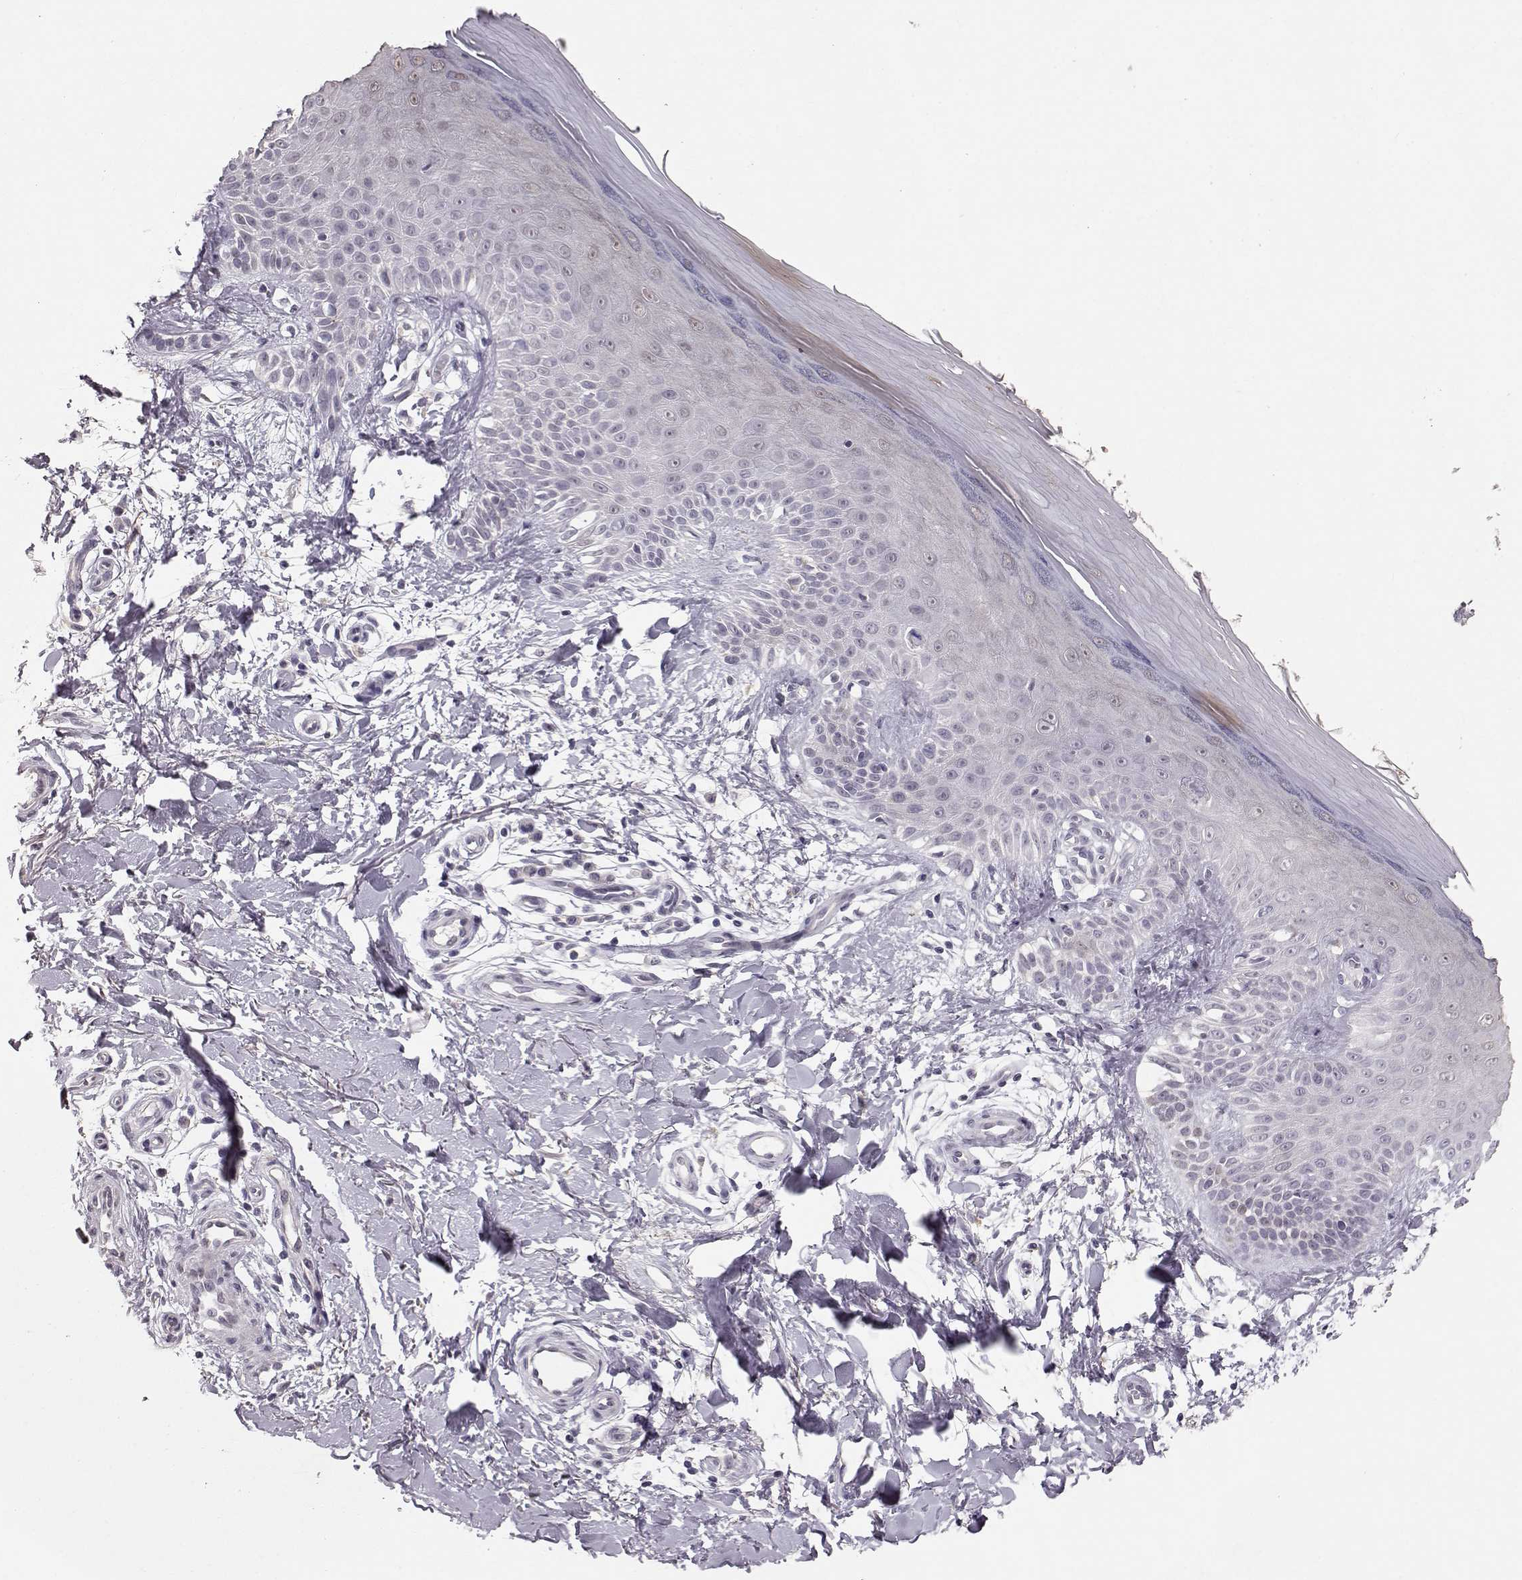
{"staining": {"intensity": "negative", "quantity": "none", "location": "none"}, "tissue": "skin", "cell_type": "Fibroblasts", "image_type": "normal", "snomed": [{"axis": "morphology", "description": "Normal tissue, NOS"}, {"axis": "morphology", "description": "Inflammation, NOS"}, {"axis": "morphology", "description": "Fibrosis, NOS"}, {"axis": "topography", "description": "Skin"}], "caption": "DAB (3,3'-diaminobenzidine) immunohistochemical staining of normal human skin displays no significant staining in fibroblasts.", "gene": "POU1F1", "patient": {"sex": "male", "age": 71}}